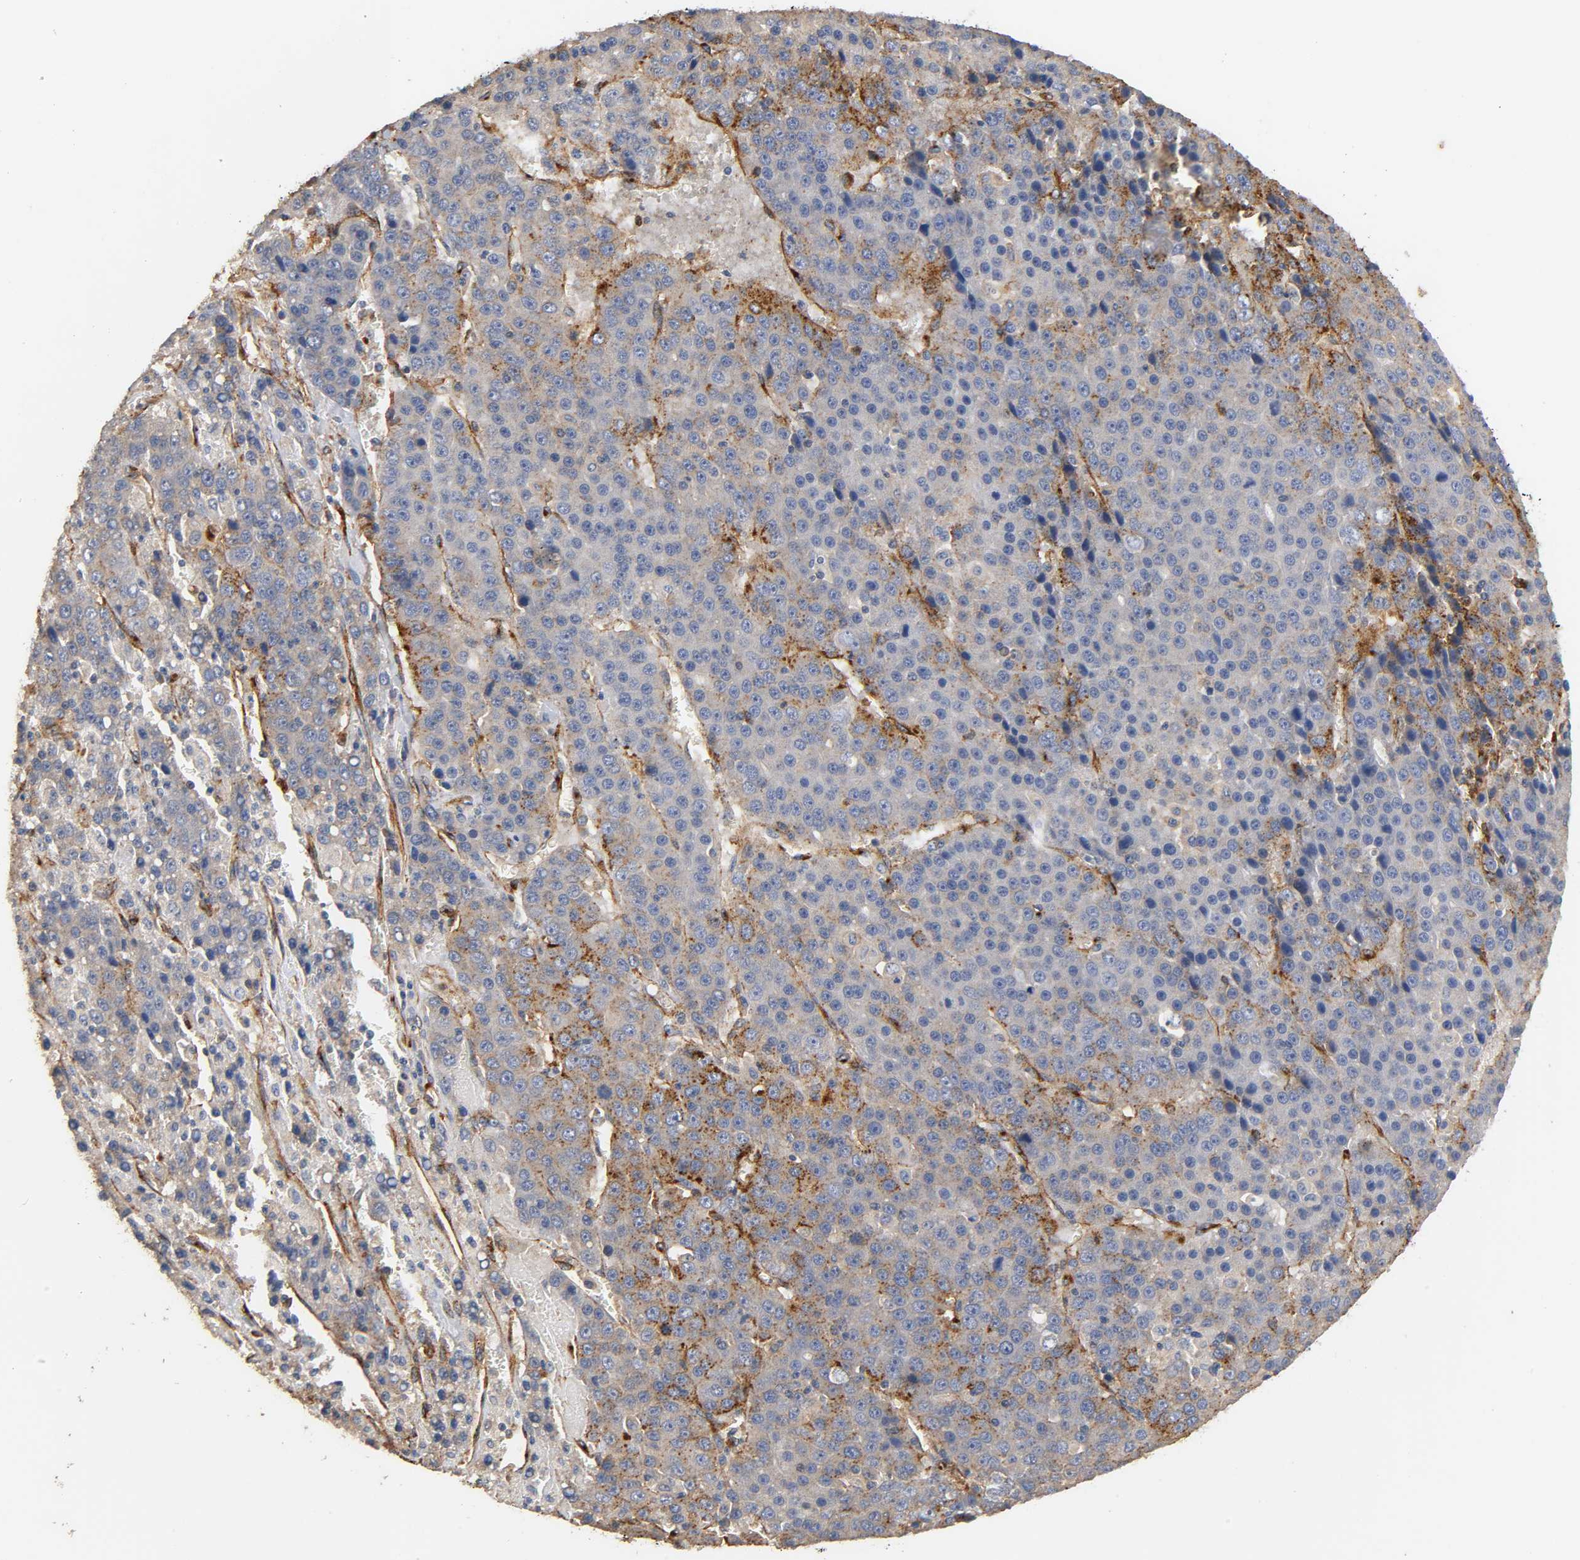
{"staining": {"intensity": "strong", "quantity": "25%-75%", "location": "cytoplasmic/membranous"}, "tissue": "liver cancer", "cell_type": "Tumor cells", "image_type": "cancer", "snomed": [{"axis": "morphology", "description": "Carcinoma, Hepatocellular, NOS"}, {"axis": "topography", "description": "Liver"}], "caption": "Liver cancer (hepatocellular carcinoma) tissue shows strong cytoplasmic/membranous positivity in approximately 25%-75% of tumor cells", "gene": "IFITM3", "patient": {"sex": "female", "age": 53}}